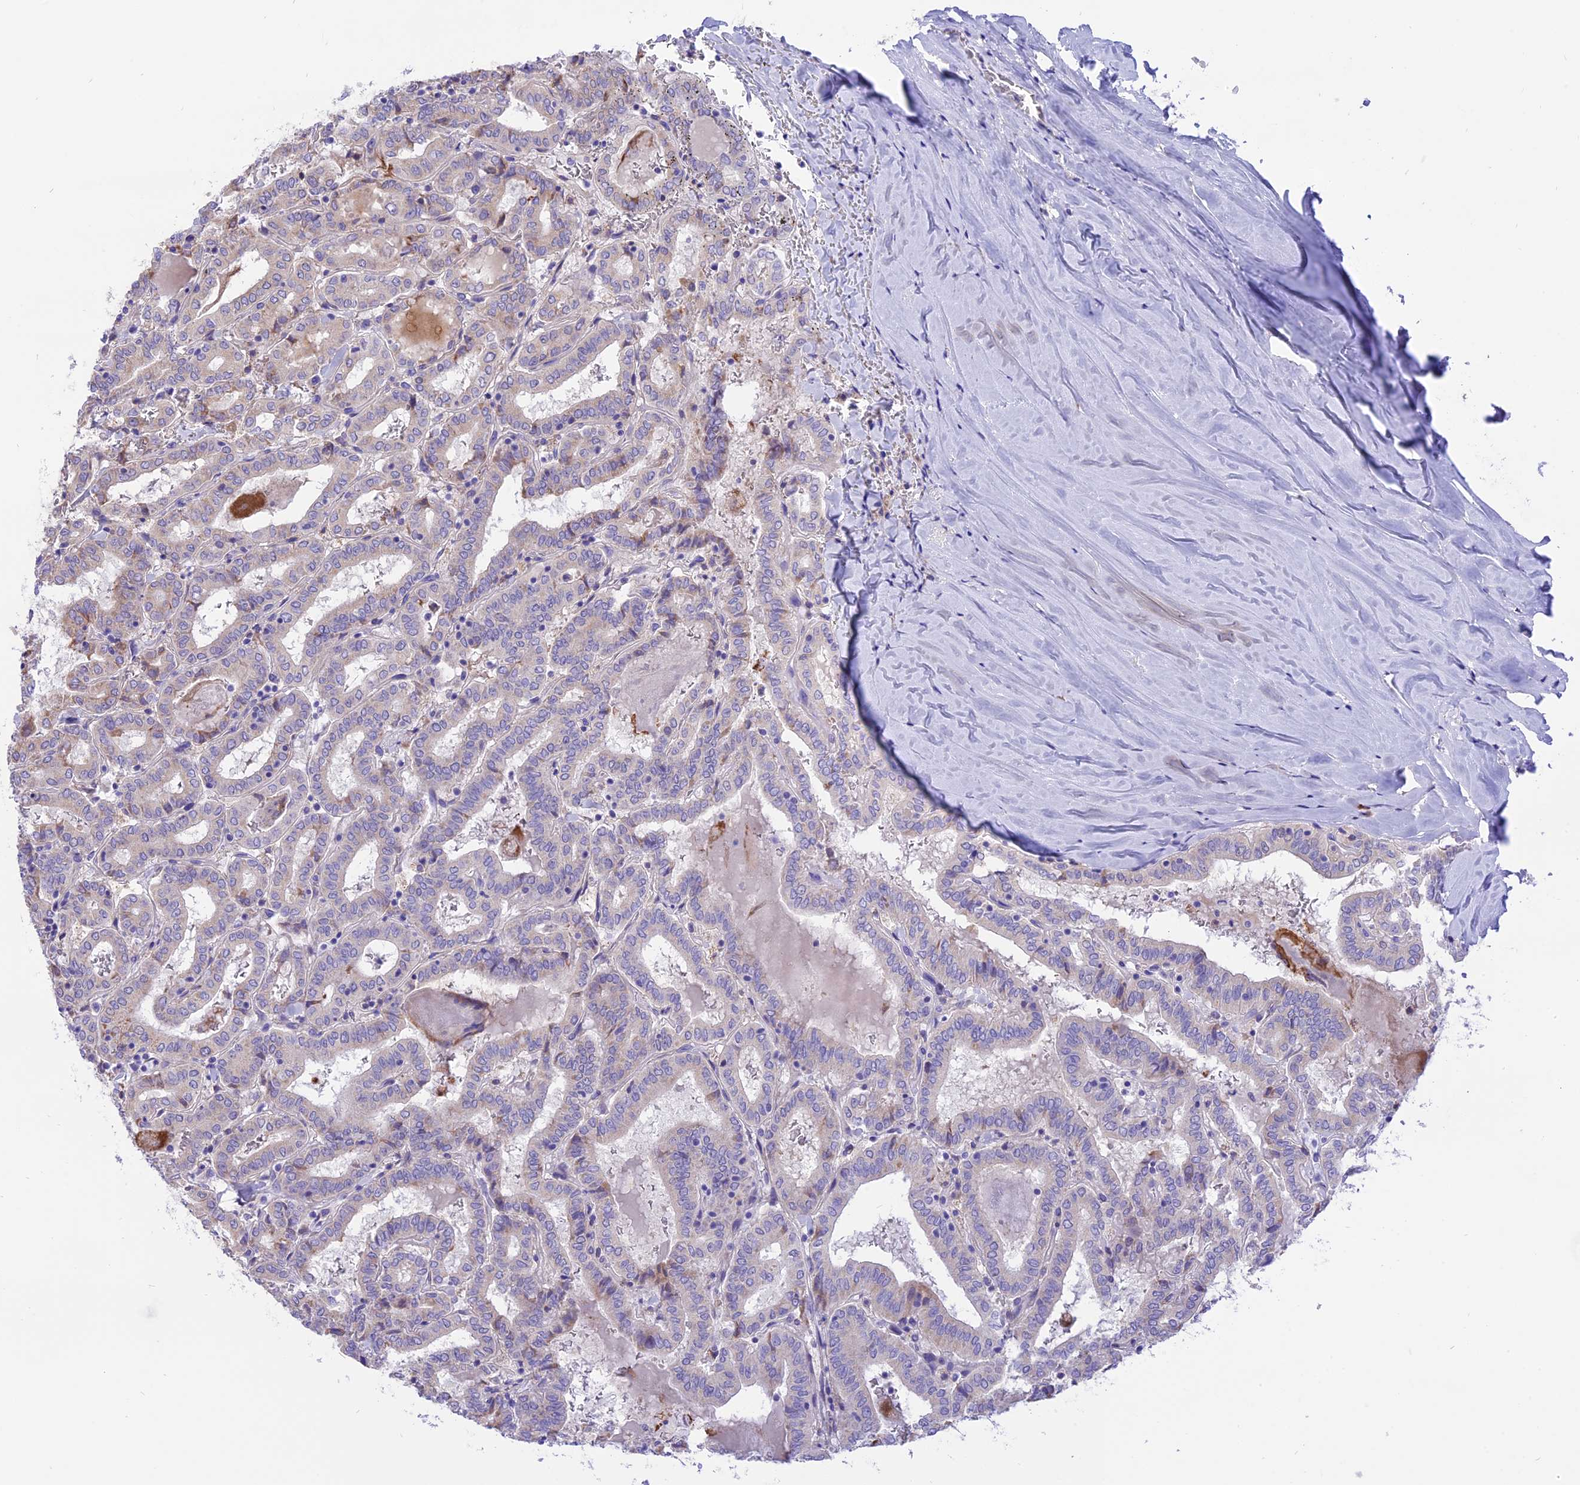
{"staining": {"intensity": "moderate", "quantity": "<25%", "location": "cytoplasmic/membranous"}, "tissue": "thyroid cancer", "cell_type": "Tumor cells", "image_type": "cancer", "snomed": [{"axis": "morphology", "description": "Papillary adenocarcinoma, NOS"}, {"axis": "topography", "description": "Thyroid gland"}], "caption": "Protein expression analysis of human thyroid papillary adenocarcinoma reveals moderate cytoplasmic/membranous positivity in approximately <25% of tumor cells. (DAB (3,3'-diaminobenzidine) = brown stain, brightfield microscopy at high magnification).", "gene": "ARMCX6", "patient": {"sex": "female", "age": 72}}